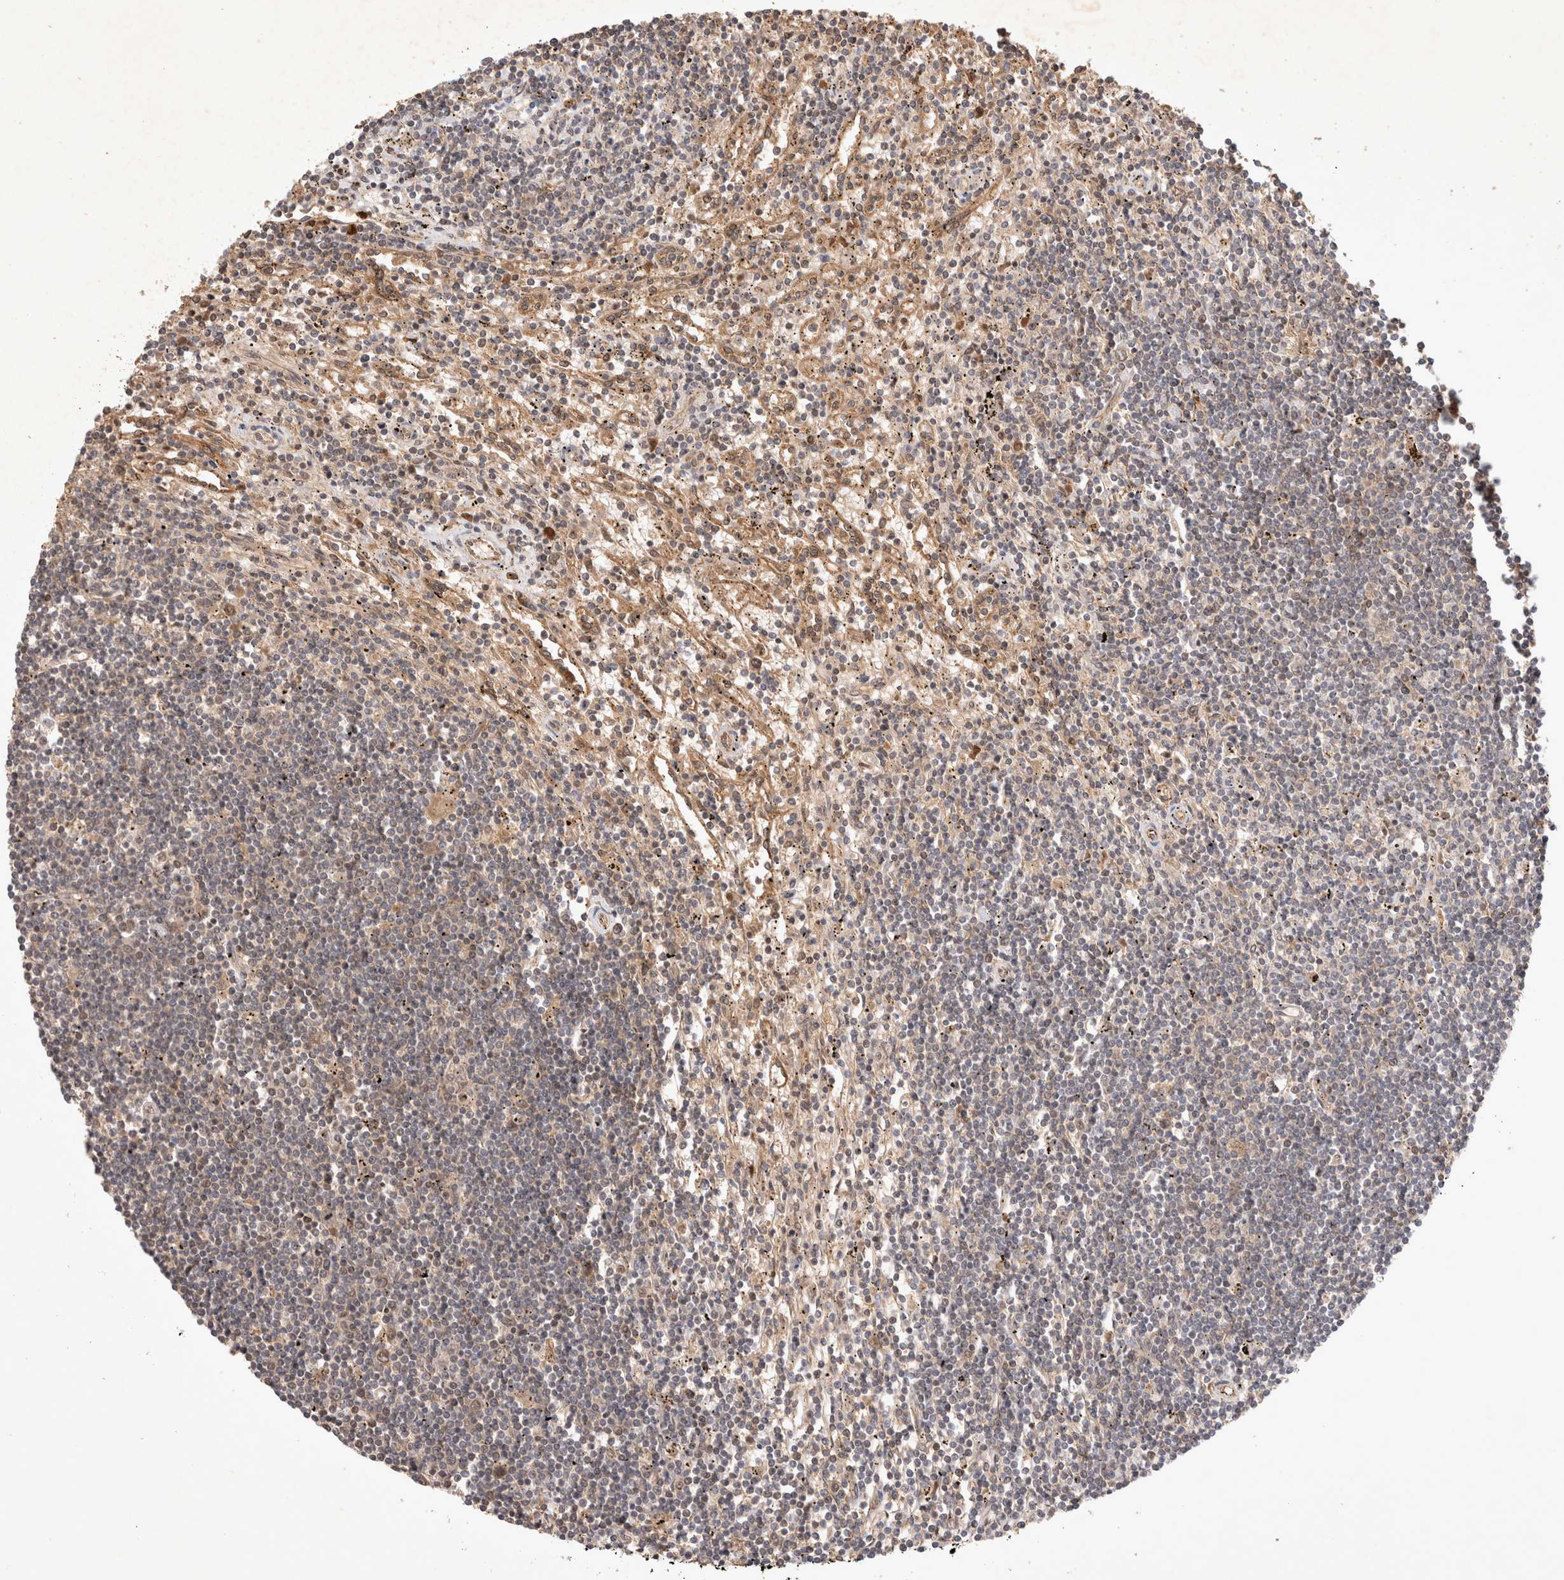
{"staining": {"intensity": "negative", "quantity": "none", "location": "none"}, "tissue": "lymphoma", "cell_type": "Tumor cells", "image_type": "cancer", "snomed": [{"axis": "morphology", "description": "Malignant lymphoma, non-Hodgkin's type, Low grade"}, {"axis": "topography", "description": "Spleen"}], "caption": "IHC histopathology image of low-grade malignant lymphoma, non-Hodgkin's type stained for a protein (brown), which shows no expression in tumor cells.", "gene": "YES1", "patient": {"sex": "male", "age": 76}}